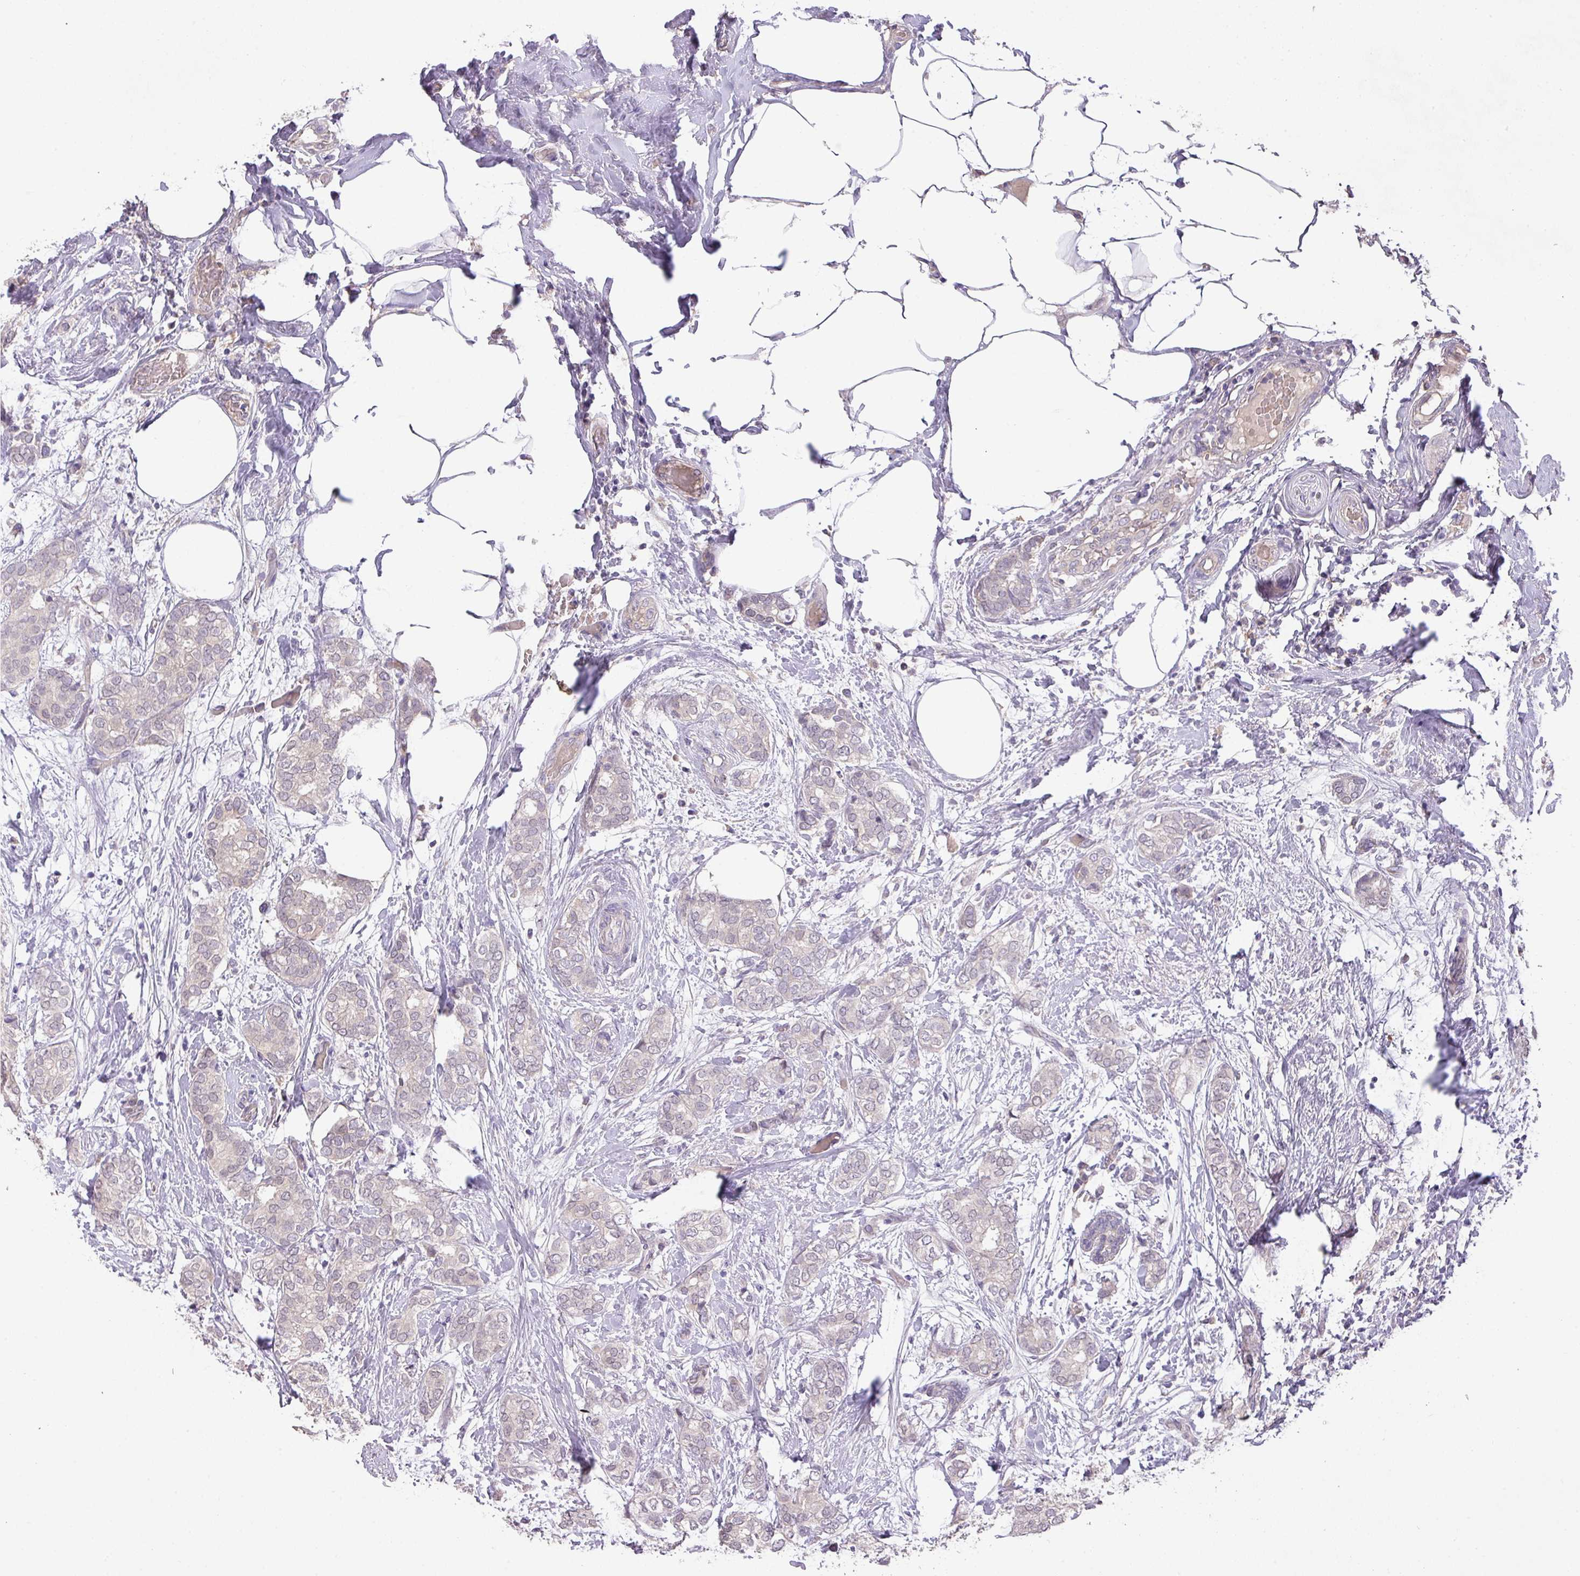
{"staining": {"intensity": "negative", "quantity": "none", "location": "none"}, "tissue": "breast cancer", "cell_type": "Tumor cells", "image_type": "cancer", "snomed": [{"axis": "morphology", "description": "Duct carcinoma"}, {"axis": "topography", "description": "Breast"}], "caption": "Tumor cells are negative for brown protein staining in breast intraductal carcinoma.", "gene": "PRADC1", "patient": {"sex": "female", "age": 73}}